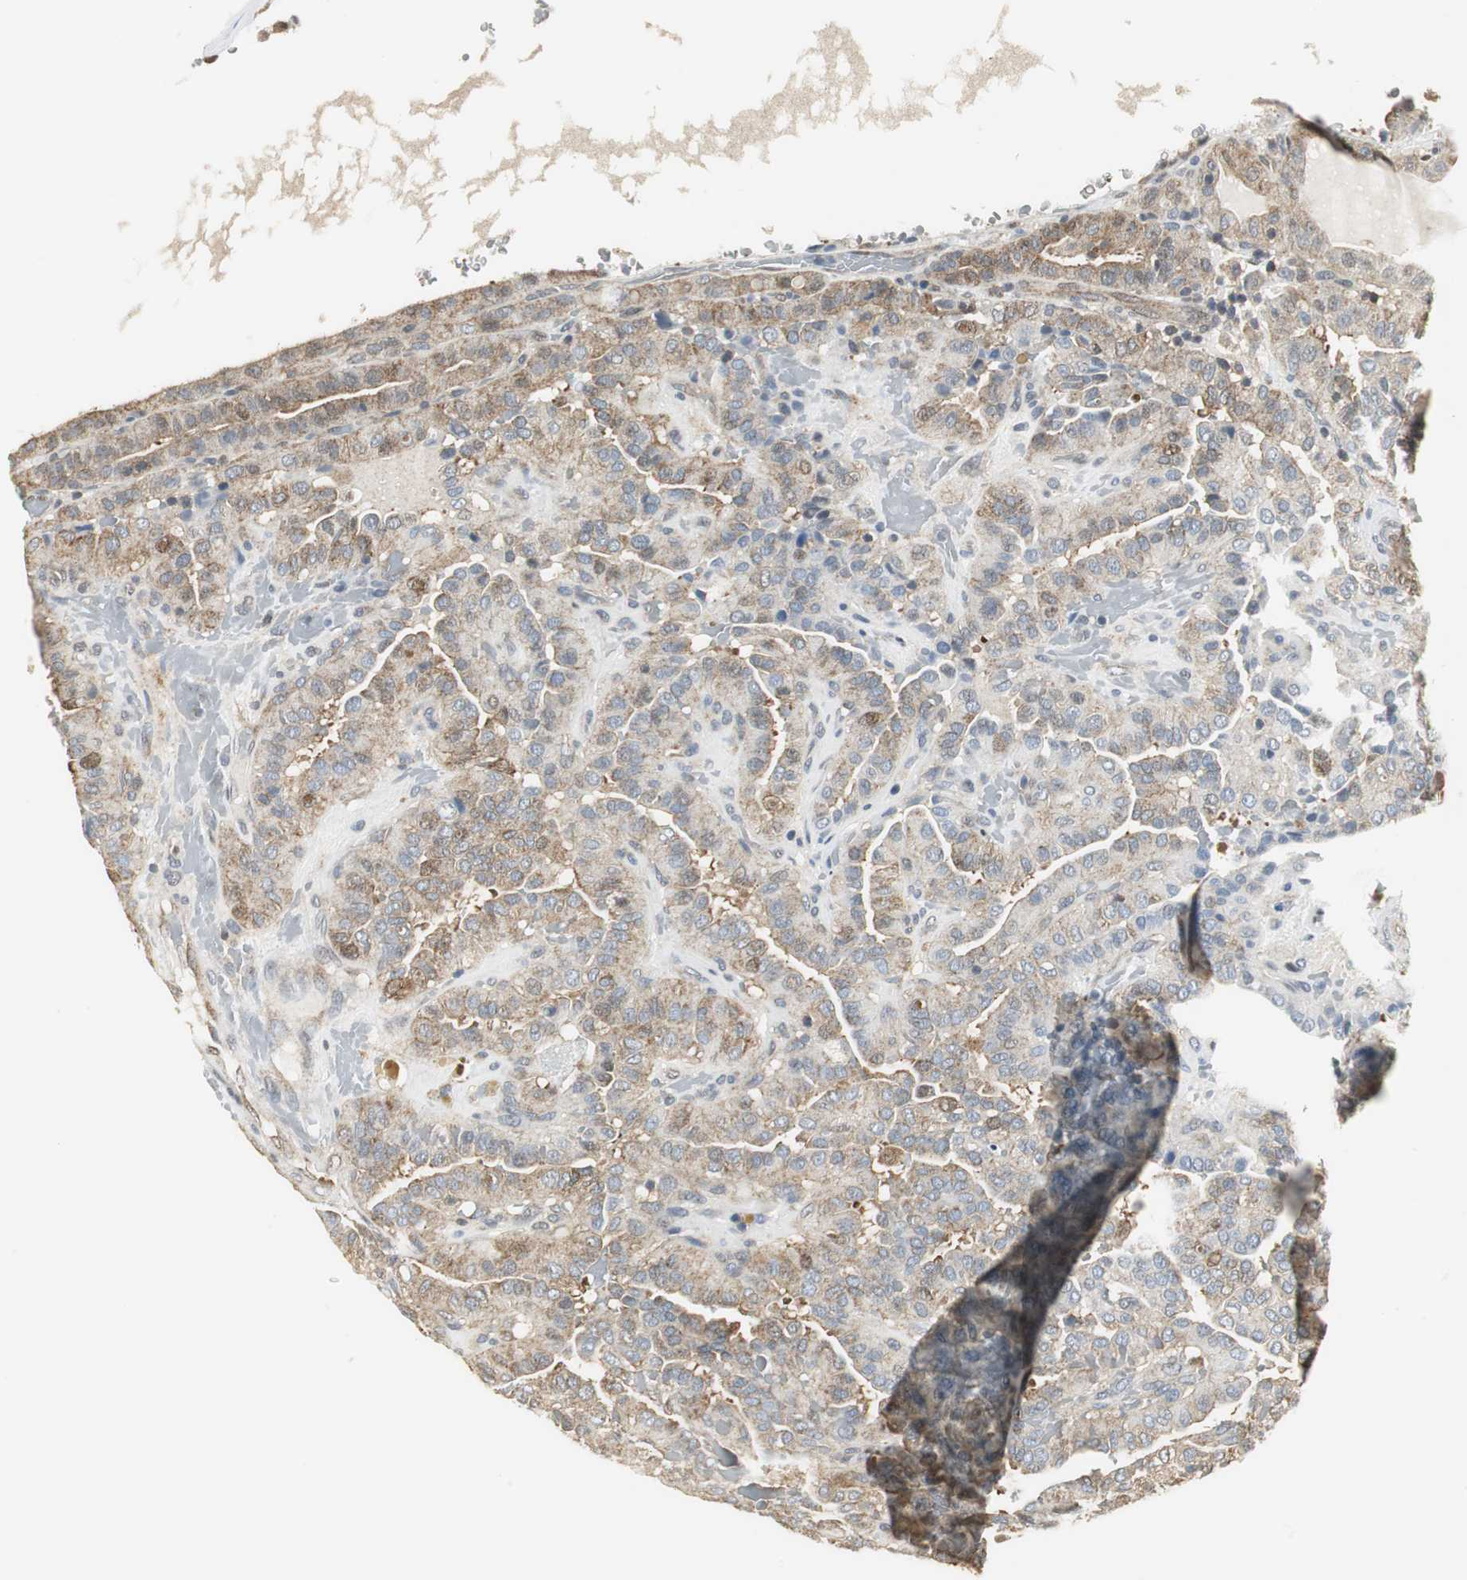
{"staining": {"intensity": "weak", "quantity": ">75%", "location": "cytoplasmic/membranous"}, "tissue": "thyroid cancer", "cell_type": "Tumor cells", "image_type": "cancer", "snomed": [{"axis": "morphology", "description": "Papillary adenocarcinoma, NOS"}, {"axis": "topography", "description": "Thyroid gland"}], "caption": "A photomicrograph showing weak cytoplasmic/membranous expression in about >75% of tumor cells in thyroid cancer, as visualized by brown immunohistochemical staining.", "gene": "CCT5", "patient": {"sex": "male", "age": 77}}